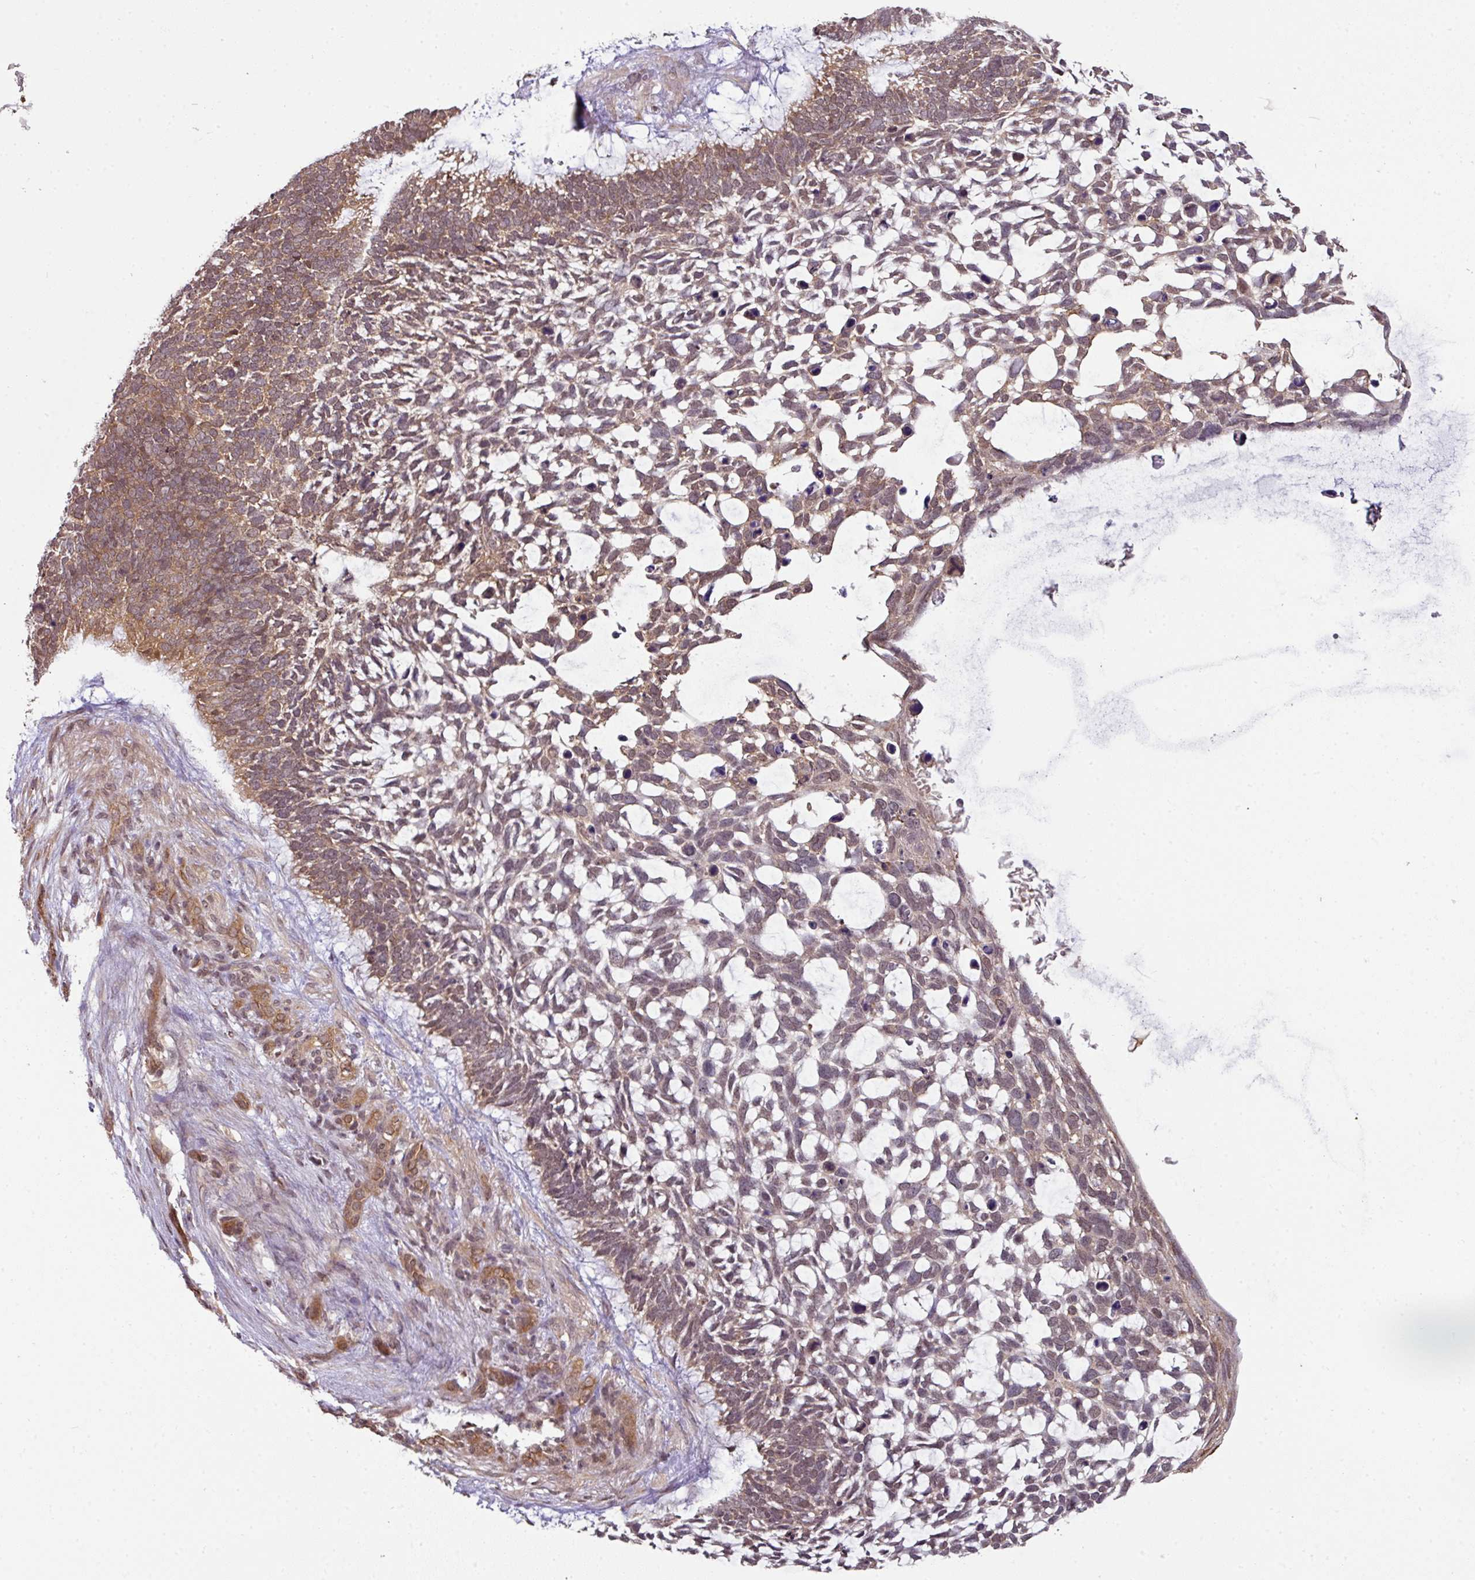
{"staining": {"intensity": "moderate", "quantity": "25%-75%", "location": "cytoplasmic/membranous"}, "tissue": "skin cancer", "cell_type": "Tumor cells", "image_type": "cancer", "snomed": [{"axis": "morphology", "description": "Basal cell carcinoma"}, {"axis": "topography", "description": "Skin"}], "caption": "Human basal cell carcinoma (skin) stained with a protein marker displays moderate staining in tumor cells.", "gene": "ANKRD18A", "patient": {"sex": "male", "age": 88}}